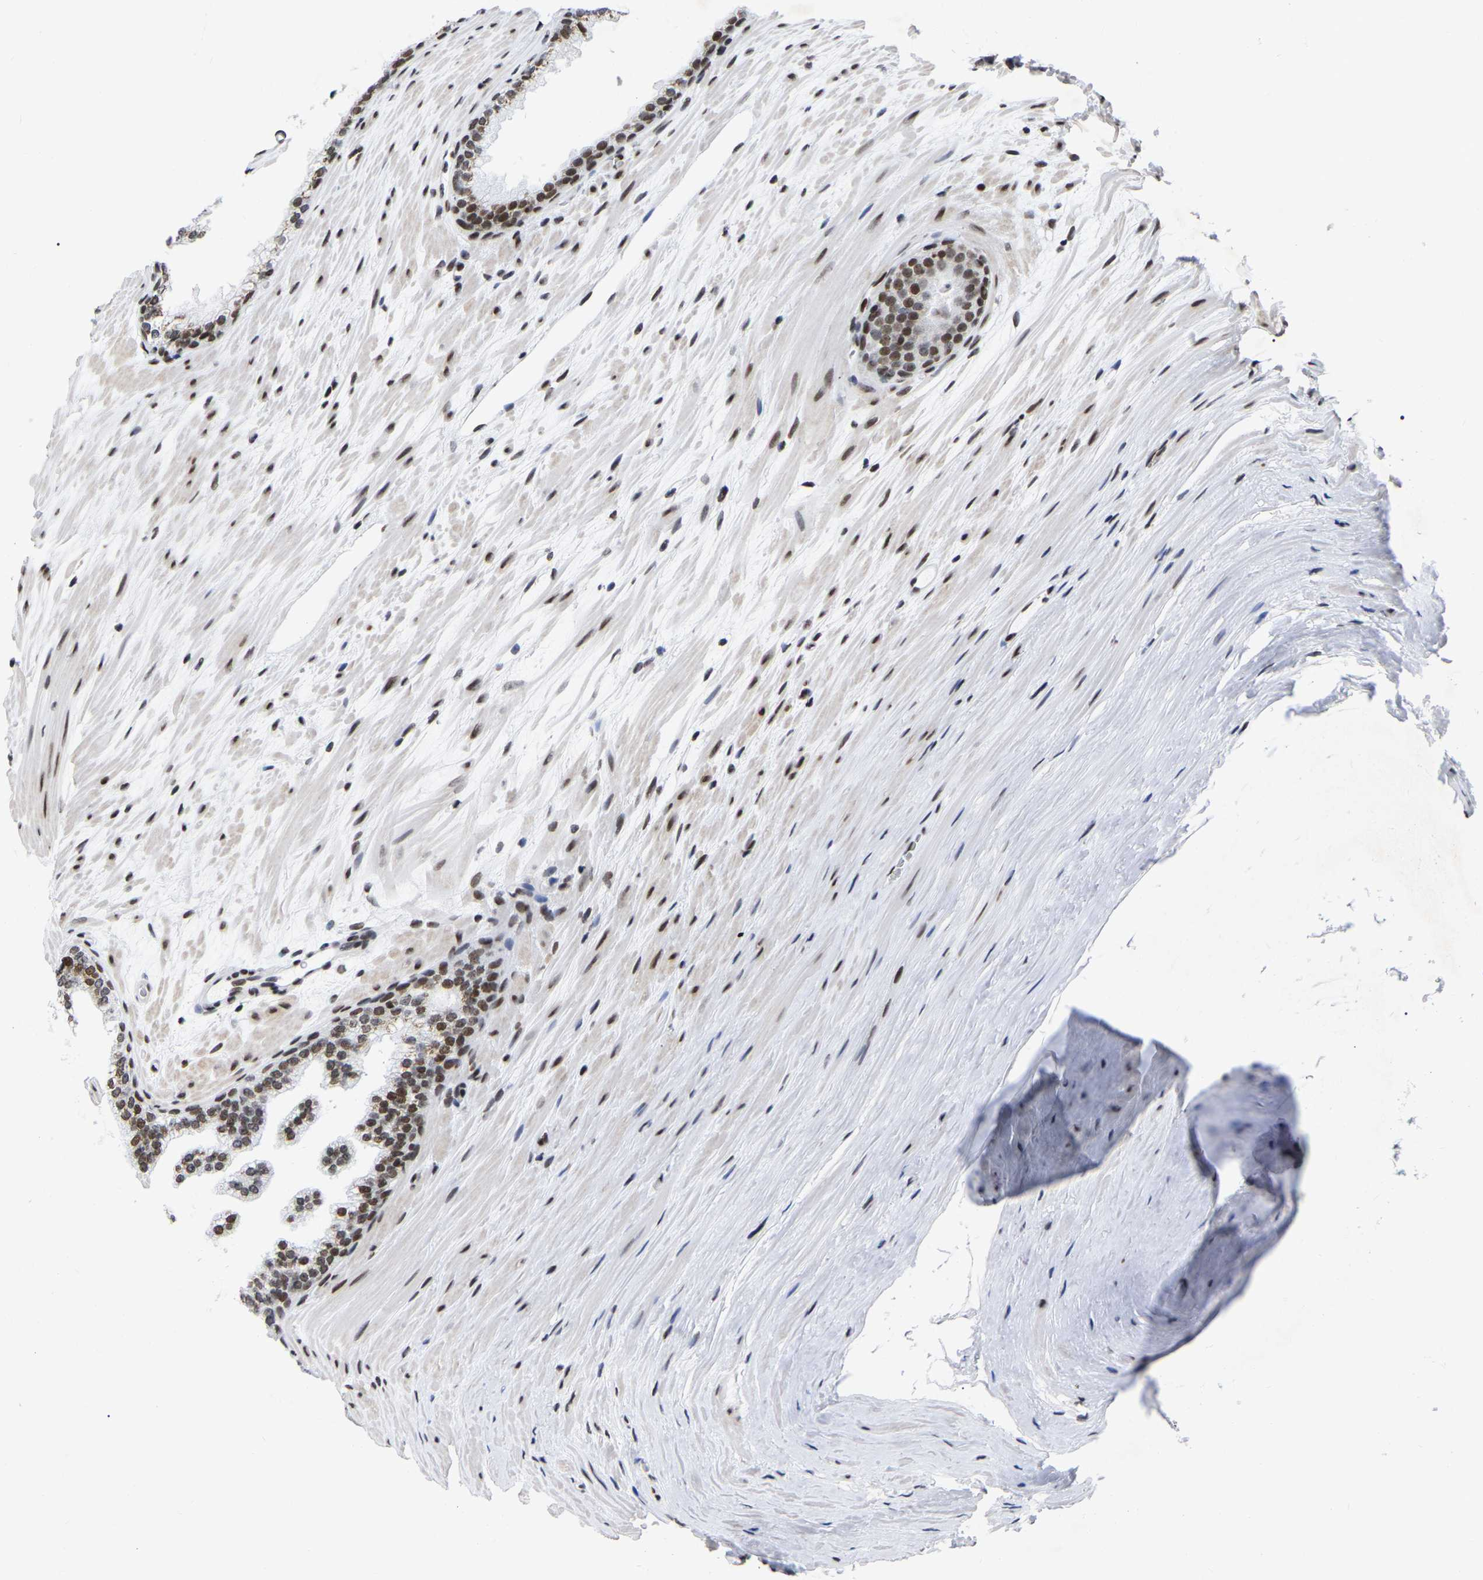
{"staining": {"intensity": "moderate", "quantity": "25%-75%", "location": "nuclear"}, "tissue": "prostate cancer", "cell_type": "Tumor cells", "image_type": "cancer", "snomed": [{"axis": "morphology", "description": "Adenocarcinoma, Low grade"}, {"axis": "topography", "description": "Prostate"}], "caption": "Moderate nuclear protein expression is appreciated in approximately 25%-75% of tumor cells in prostate cancer (adenocarcinoma (low-grade)).", "gene": "PRCC", "patient": {"sex": "male", "age": 70}}